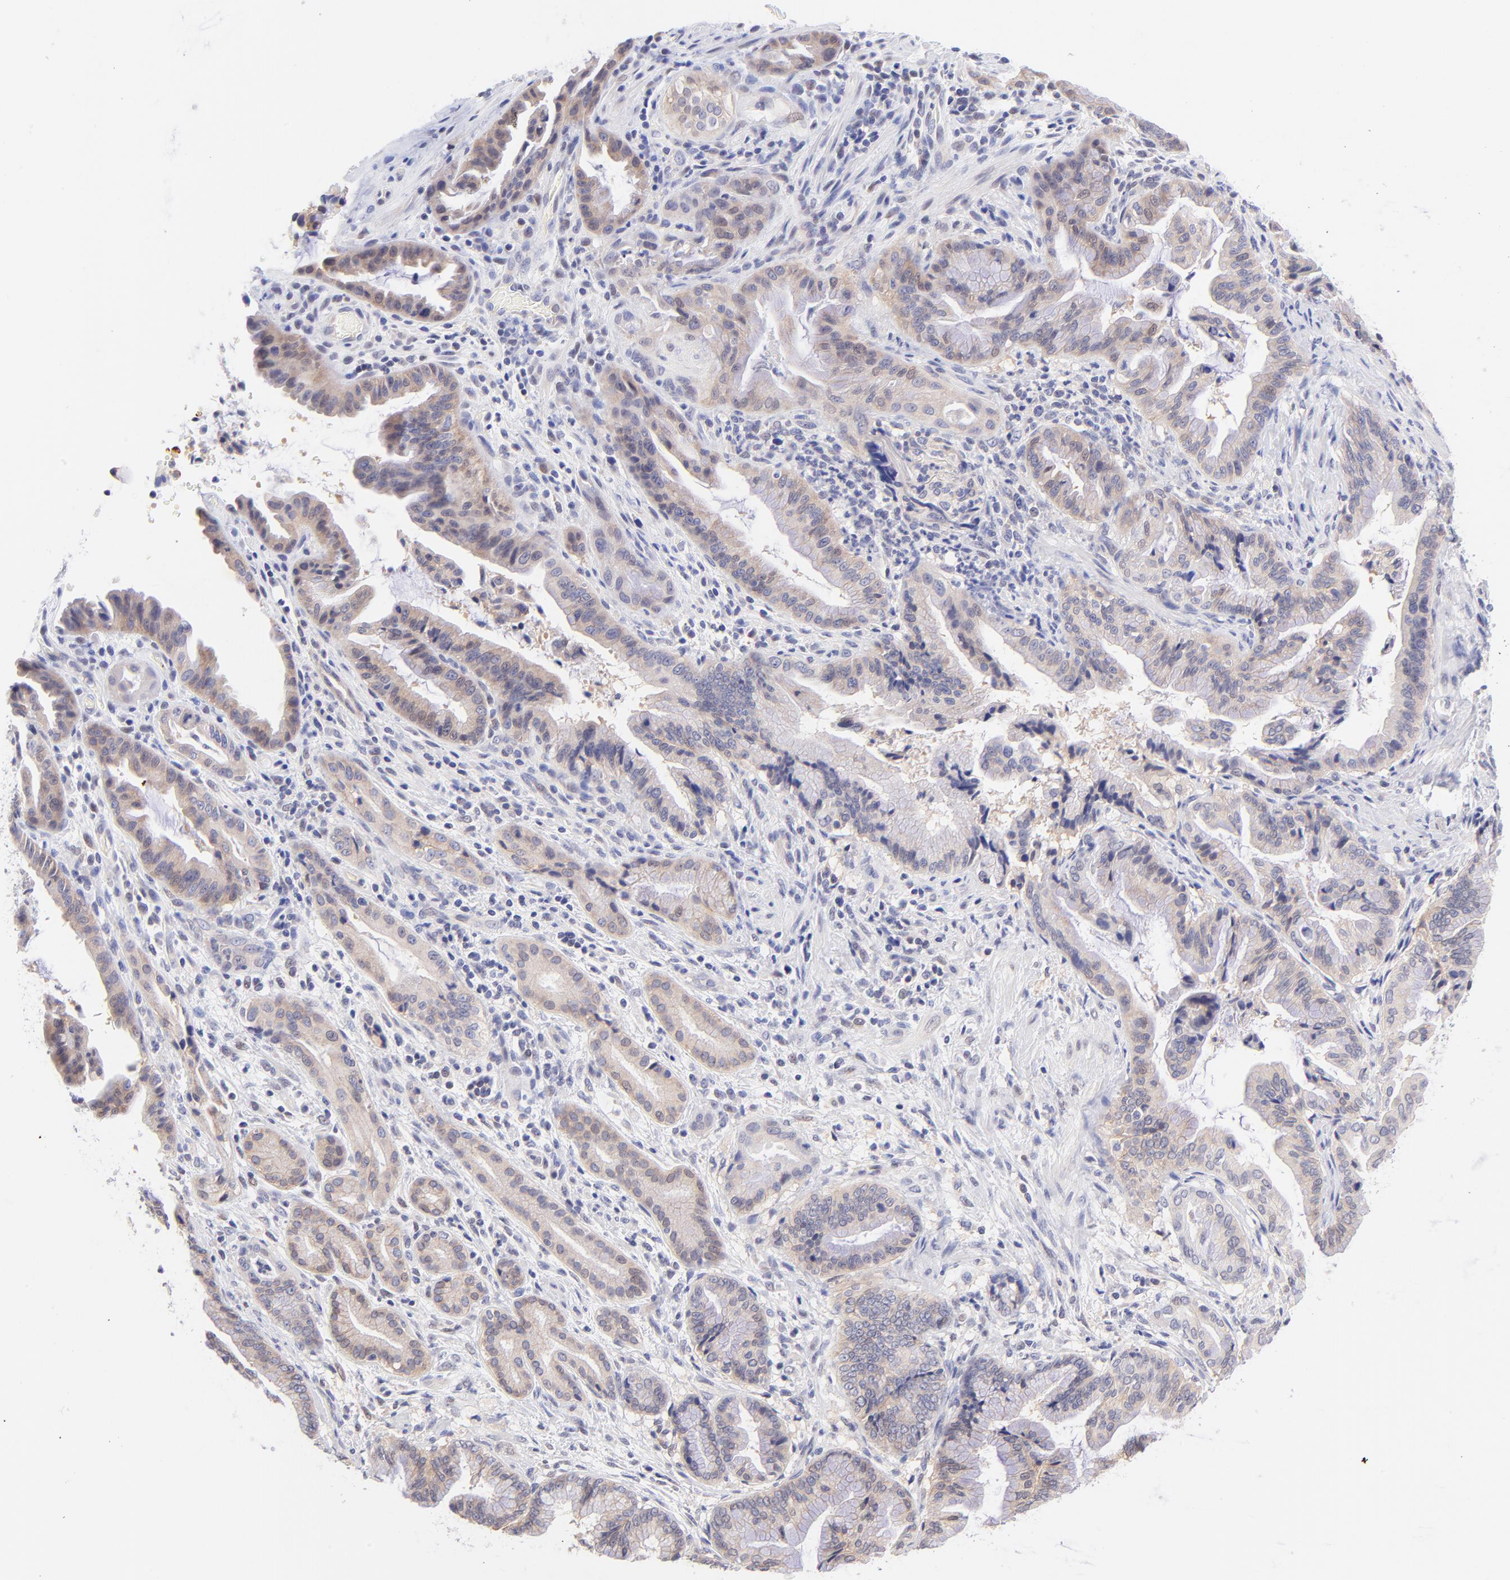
{"staining": {"intensity": "weak", "quantity": ">75%", "location": "cytoplasmic/membranous"}, "tissue": "pancreatic cancer", "cell_type": "Tumor cells", "image_type": "cancer", "snomed": [{"axis": "morphology", "description": "Adenocarcinoma, NOS"}, {"axis": "topography", "description": "Pancreas"}], "caption": "Immunohistochemistry (IHC) (DAB (3,3'-diaminobenzidine)) staining of human pancreatic cancer exhibits weak cytoplasmic/membranous protein positivity in approximately >75% of tumor cells.", "gene": "PBDC1", "patient": {"sex": "female", "age": 64}}